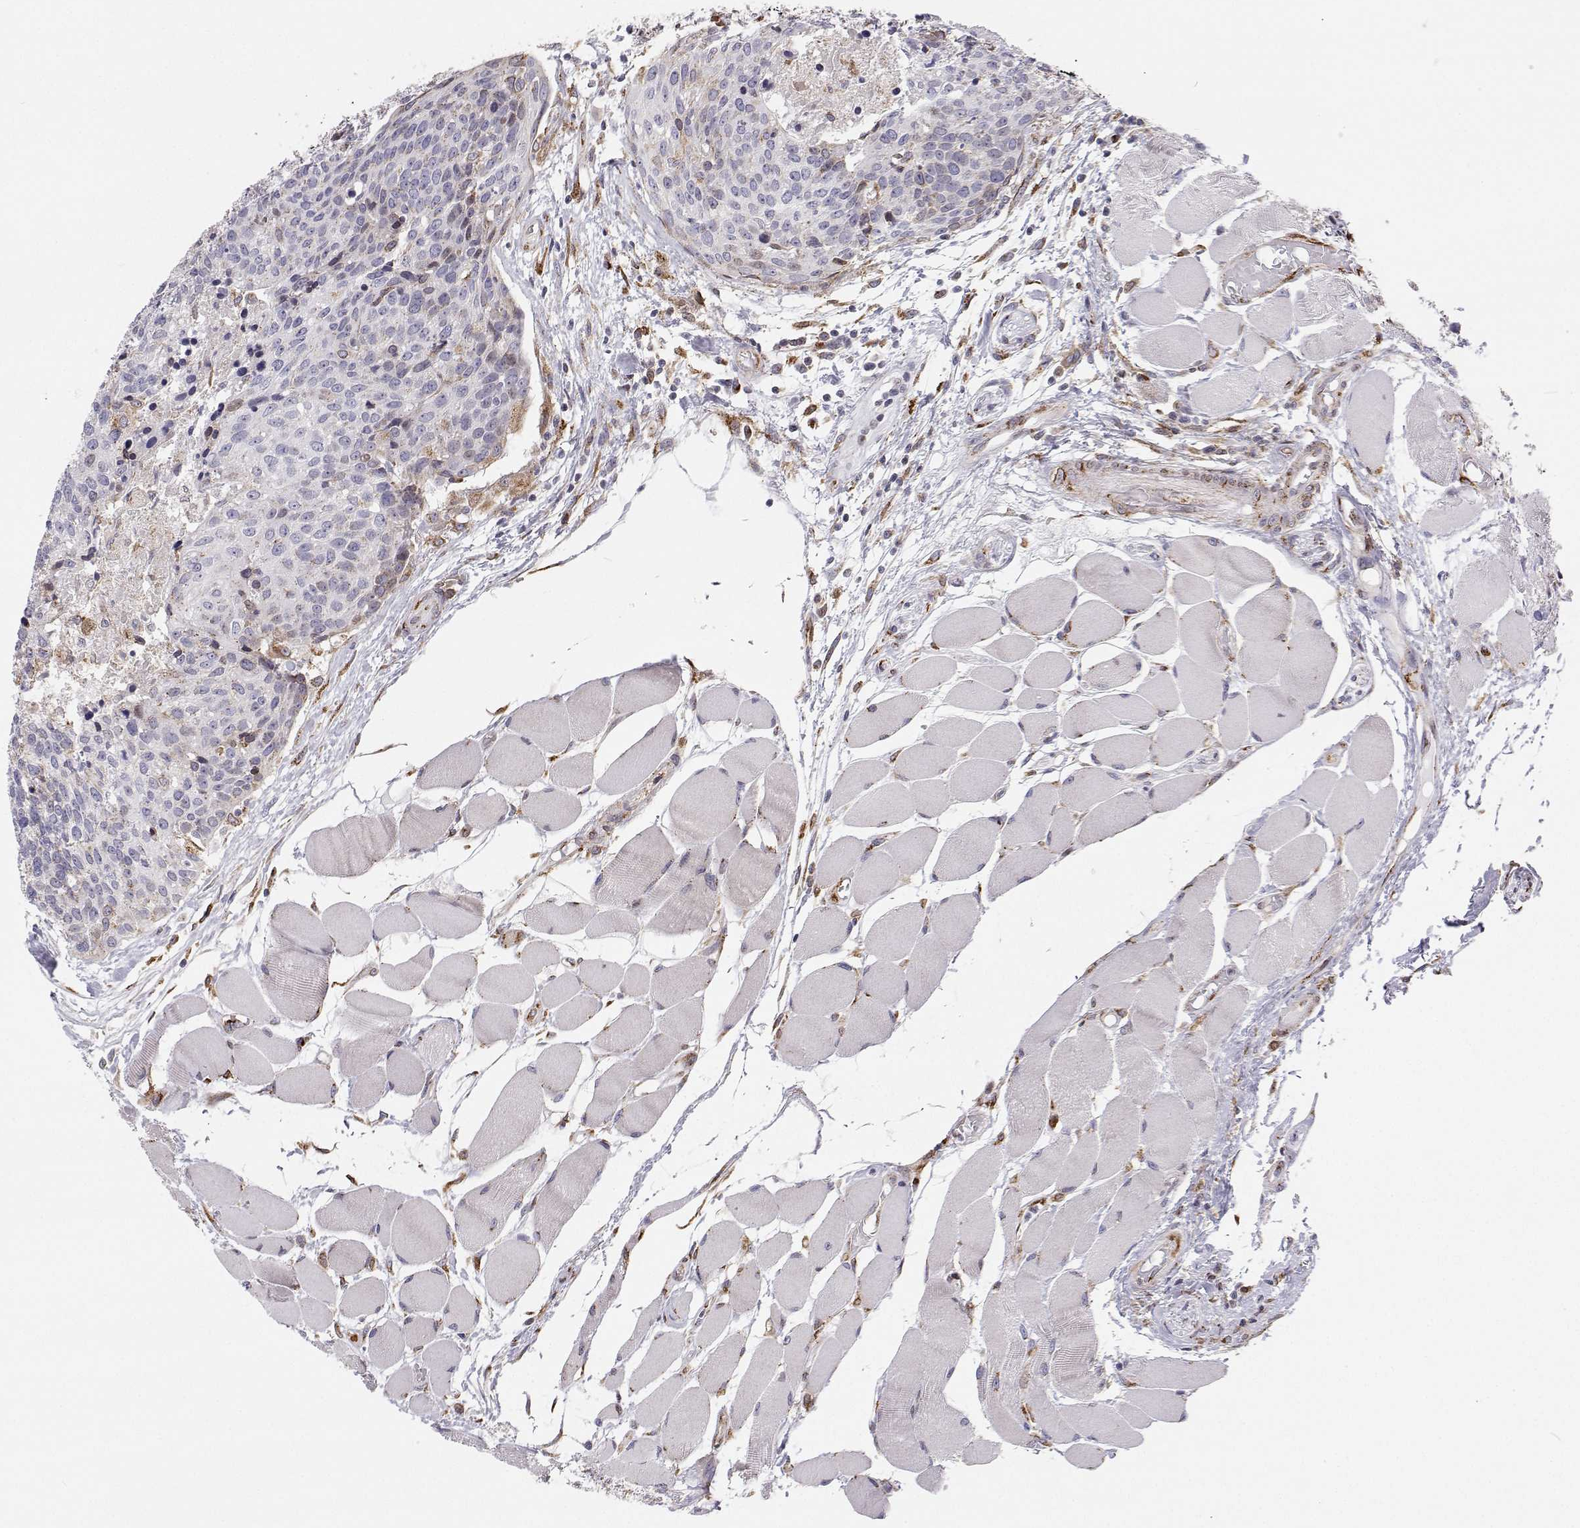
{"staining": {"intensity": "negative", "quantity": "none", "location": "none"}, "tissue": "head and neck cancer", "cell_type": "Tumor cells", "image_type": "cancer", "snomed": [{"axis": "morphology", "description": "Squamous cell carcinoma, NOS"}, {"axis": "topography", "description": "Oral tissue"}, {"axis": "topography", "description": "Head-Neck"}], "caption": "An immunohistochemistry (IHC) photomicrograph of squamous cell carcinoma (head and neck) is shown. There is no staining in tumor cells of squamous cell carcinoma (head and neck).", "gene": "STARD13", "patient": {"sex": "male", "age": 64}}